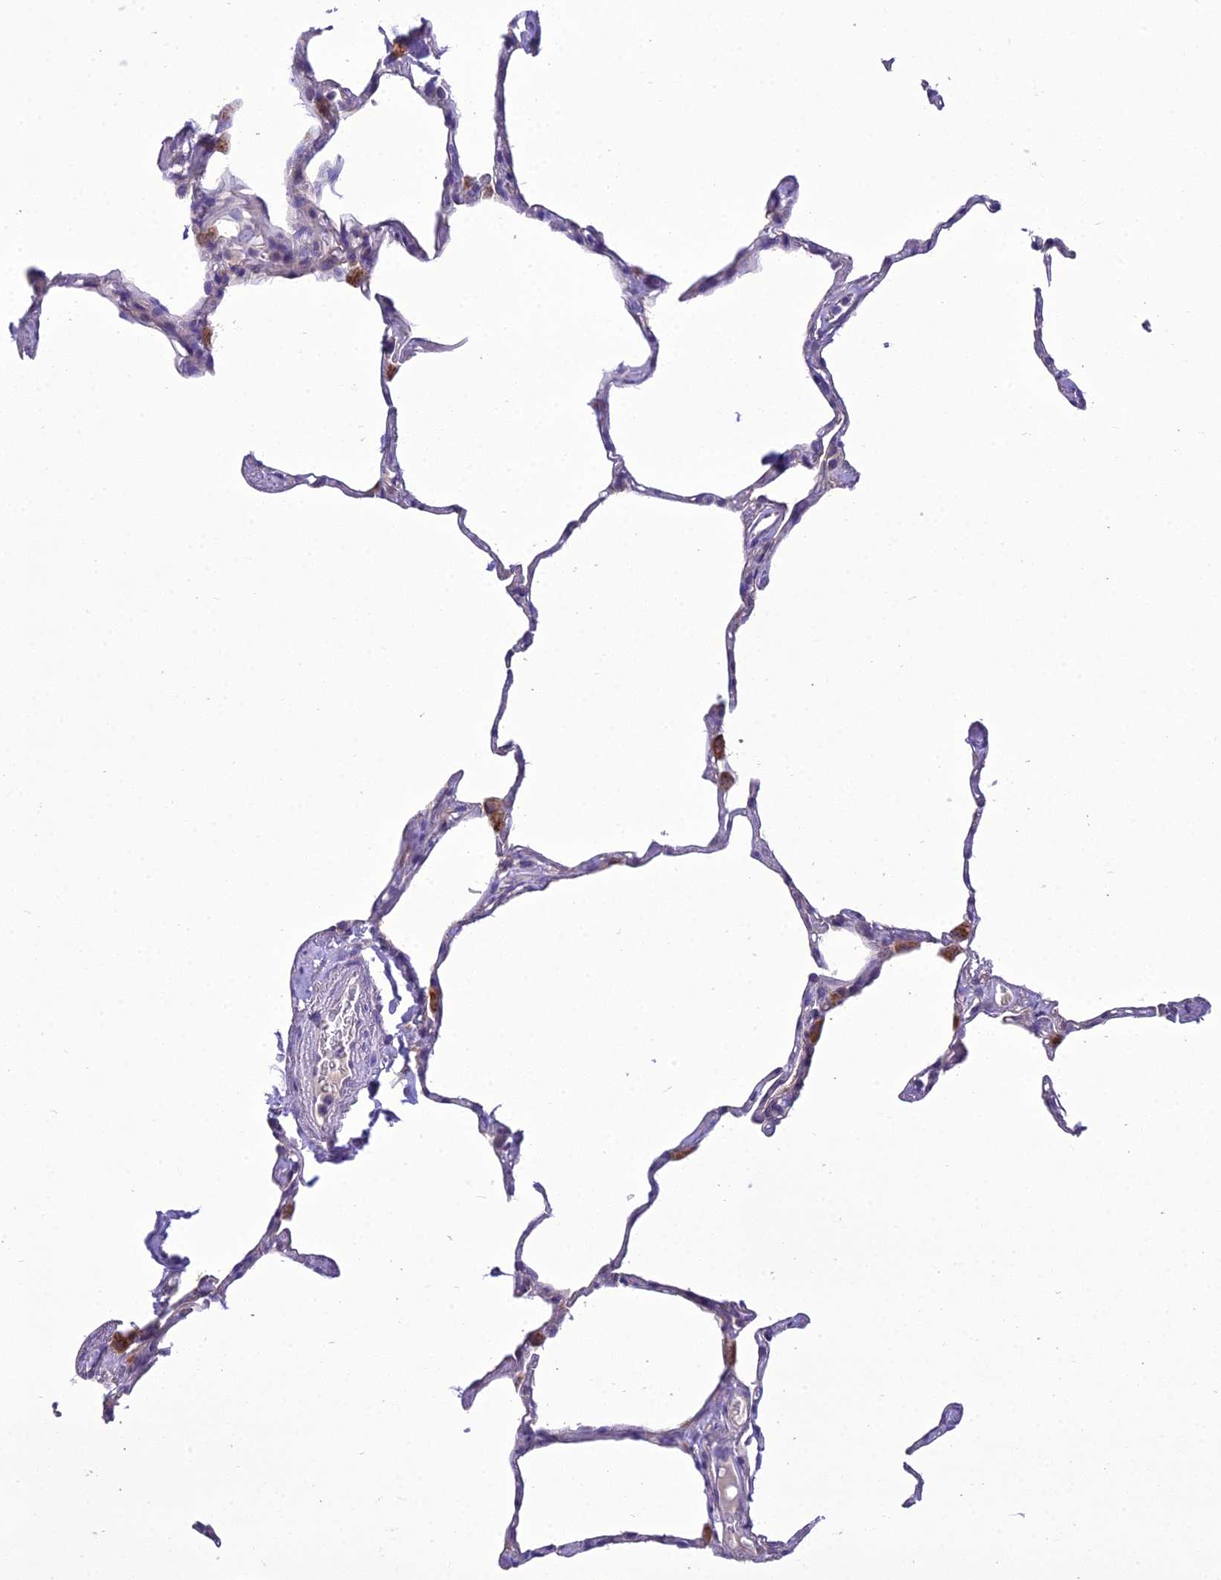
{"staining": {"intensity": "negative", "quantity": "none", "location": "none"}, "tissue": "lung", "cell_type": "Alveolar cells", "image_type": "normal", "snomed": [{"axis": "morphology", "description": "Normal tissue, NOS"}, {"axis": "topography", "description": "Lung"}], "caption": "Human lung stained for a protein using immunohistochemistry (IHC) shows no positivity in alveolar cells.", "gene": "SCRT1", "patient": {"sex": "male", "age": 65}}